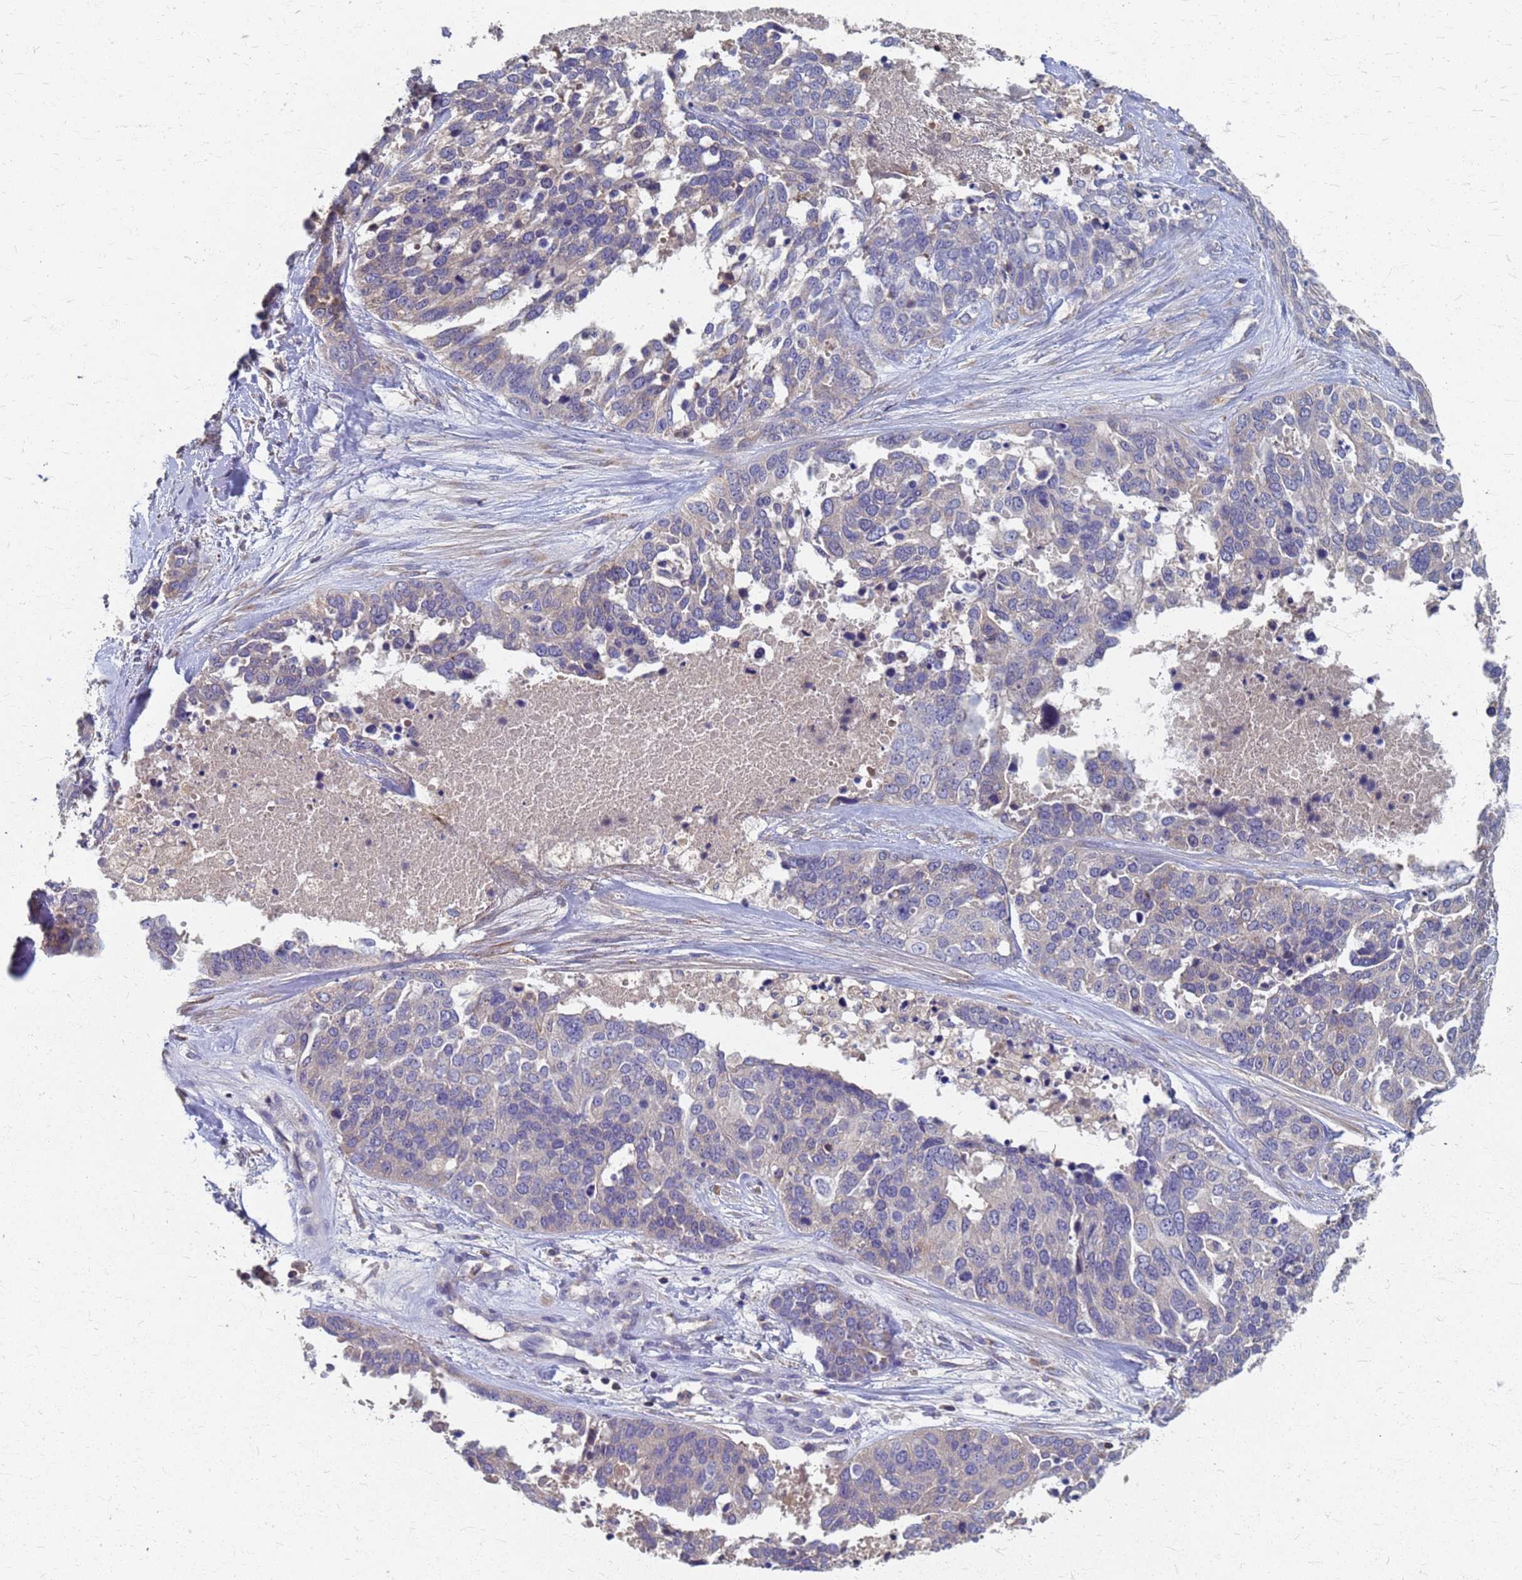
{"staining": {"intensity": "negative", "quantity": "none", "location": "none"}, "tissue": "ovarian cancer", "cell_type": "Tumor cells", "image_type": "cancer", "snomed": [{"axis": "morphology", "description": "Cystadenocarcinoma, serous, NOS"}, {"axis": "topography", "description": "Ovary"}], "caption": "Protein analysis of ovarian serous cystadenocarcinoma reveals no significant expression in tumor cells. Brightfield microscopy of IHC stained with DAB (brown) and hematoxylin (blue), captured at high magnification.", "gene": "KRCC1", "patient": {"sex": "female", "age": 44}}